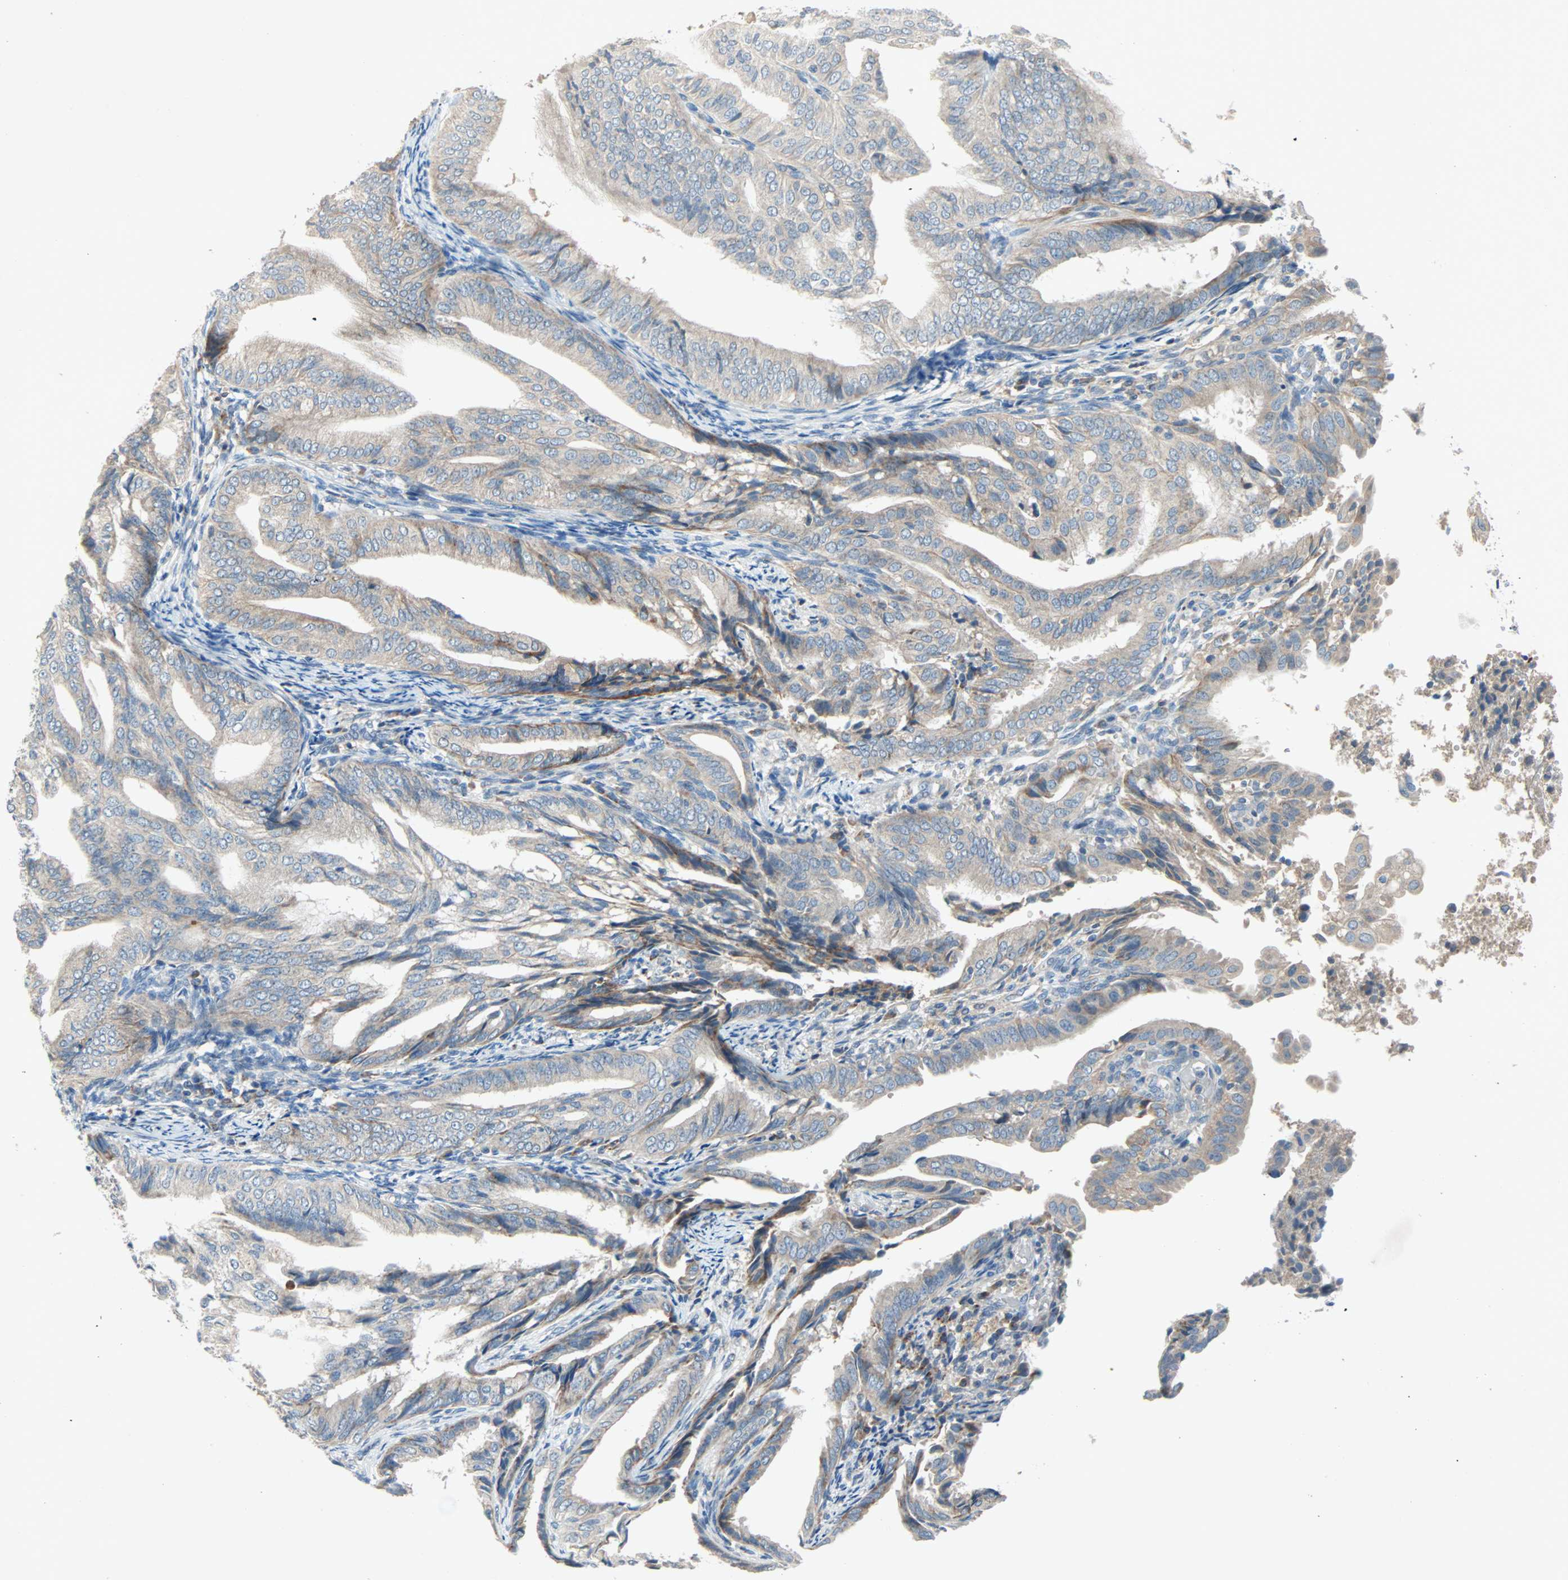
{"staining": {"intensity": "weak", "quantity": ">75%", "location": "cytoplasmic/membranous"}, "tissue": "endometrial cancer", "cell_type": "Tumor cells", "image_type": "cancer", "snomed": [{"axis": "morphology", "description": "Adenocarcinoma, NOS"}, {"axis": "topography", "description": "Endometrium"}], "caption": "Weak cytoplasmic/membranous staining for a protein is appreciated in approximately >75% of tumor cells of endometrial cancer (adenocarcinoma) using immunohistochemistry.", "gene": "XYLT1", "patient": {"sex": "female", "age": 58}}